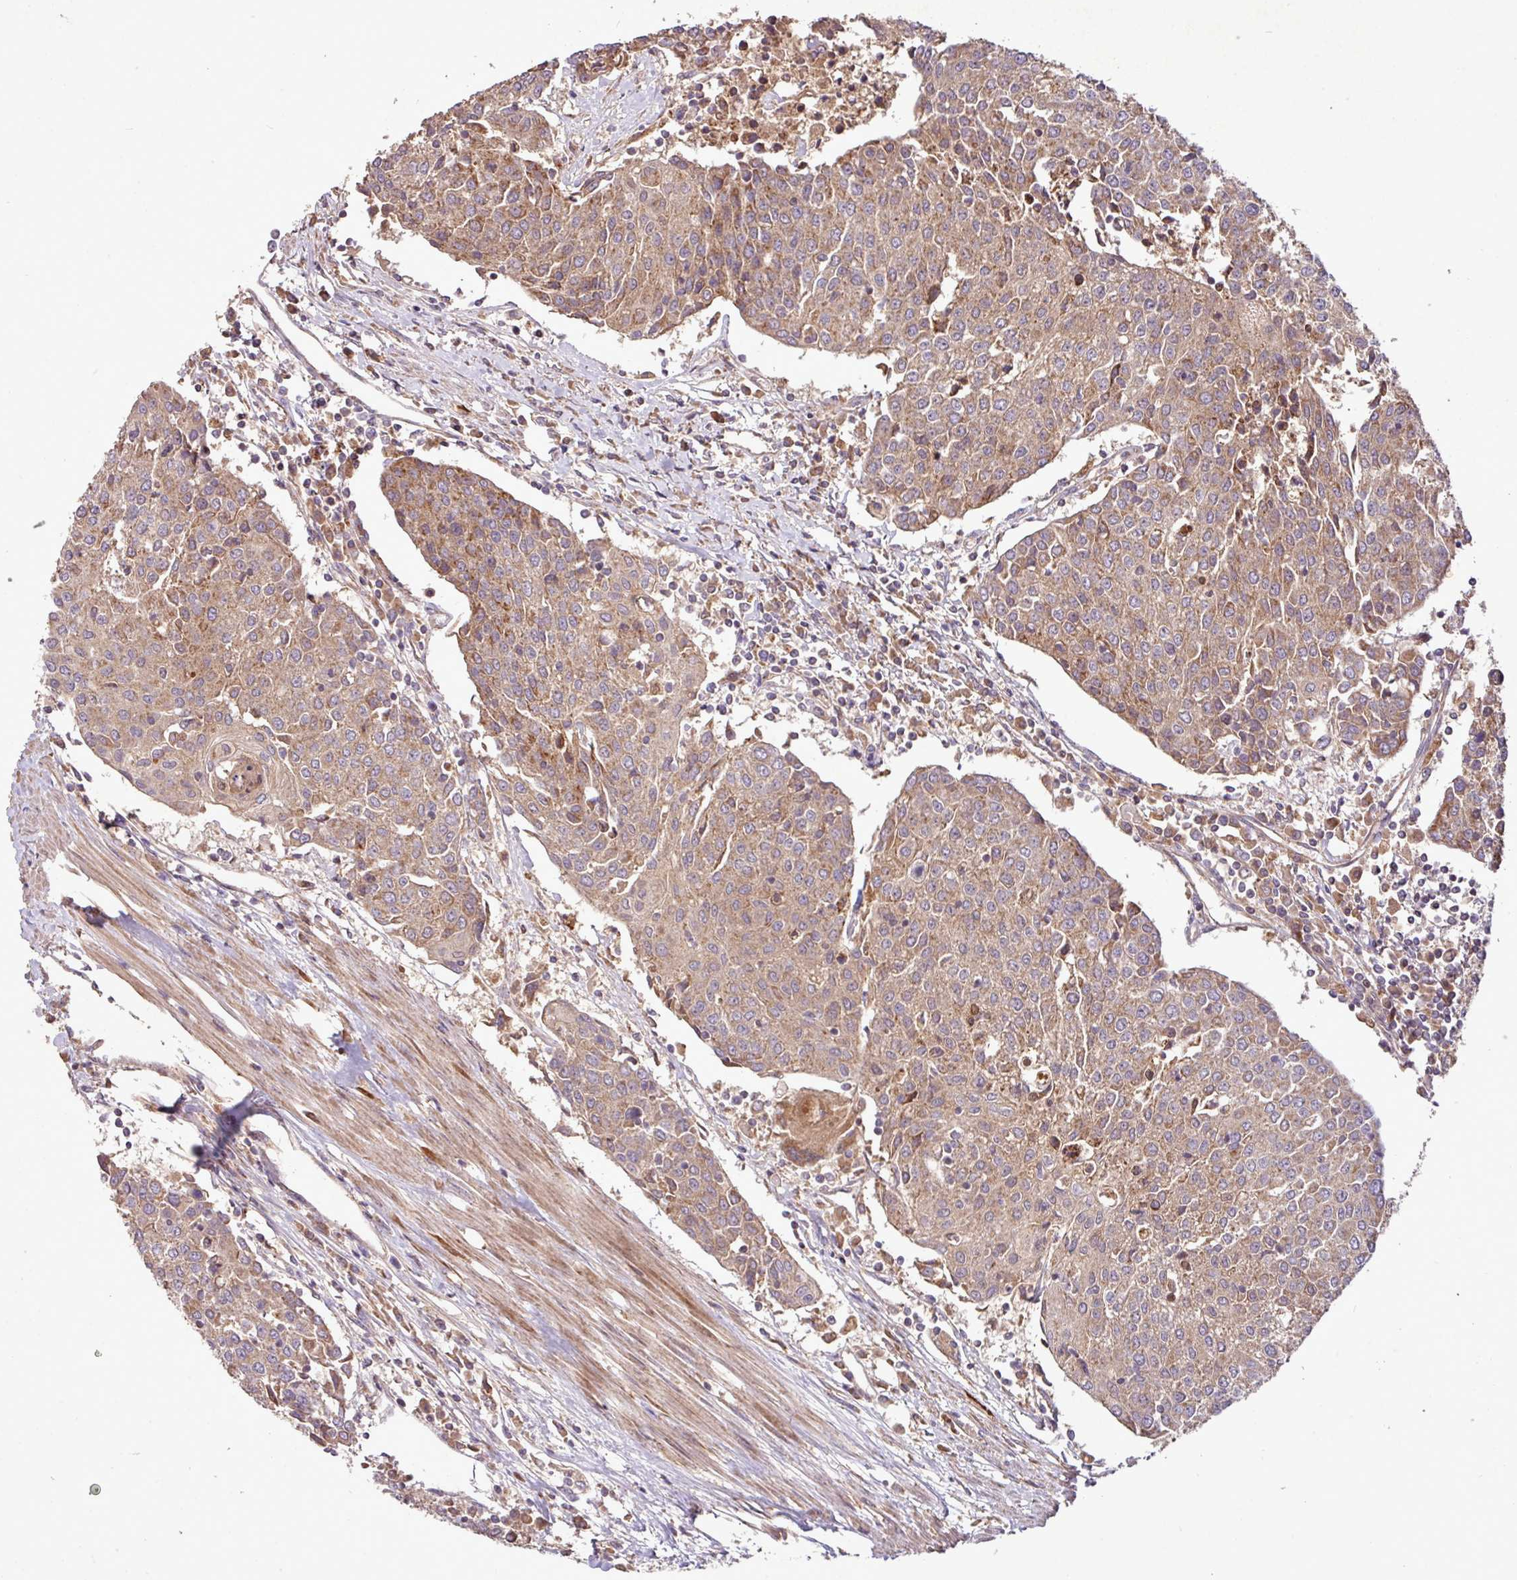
{"staining": {"intensity": "moderate", "quantity": ">75%", "location": "cytoplasmic/membranous"}, "tissue": "urothelial cancer", "cell_type": "Tumor cells", "image_type": "cancer", "snomed": [{"axis": "morphology", "description": "Urothelial carcinoma, High grade"}, {"axis": "topography", "description": "Urinary bladder"}], "caption": "A medium amount of moderate cytoplasmic/membranous staining is seen in approximately >75% of tumor cells in urothelial cancer tissue. (DAB (3,3'-diaminobenzidine) IHC, brown staining for protein, blue staining for nuclei).", "gene": "YPEL3", "patient": {"sex": "female", "age": 85}}